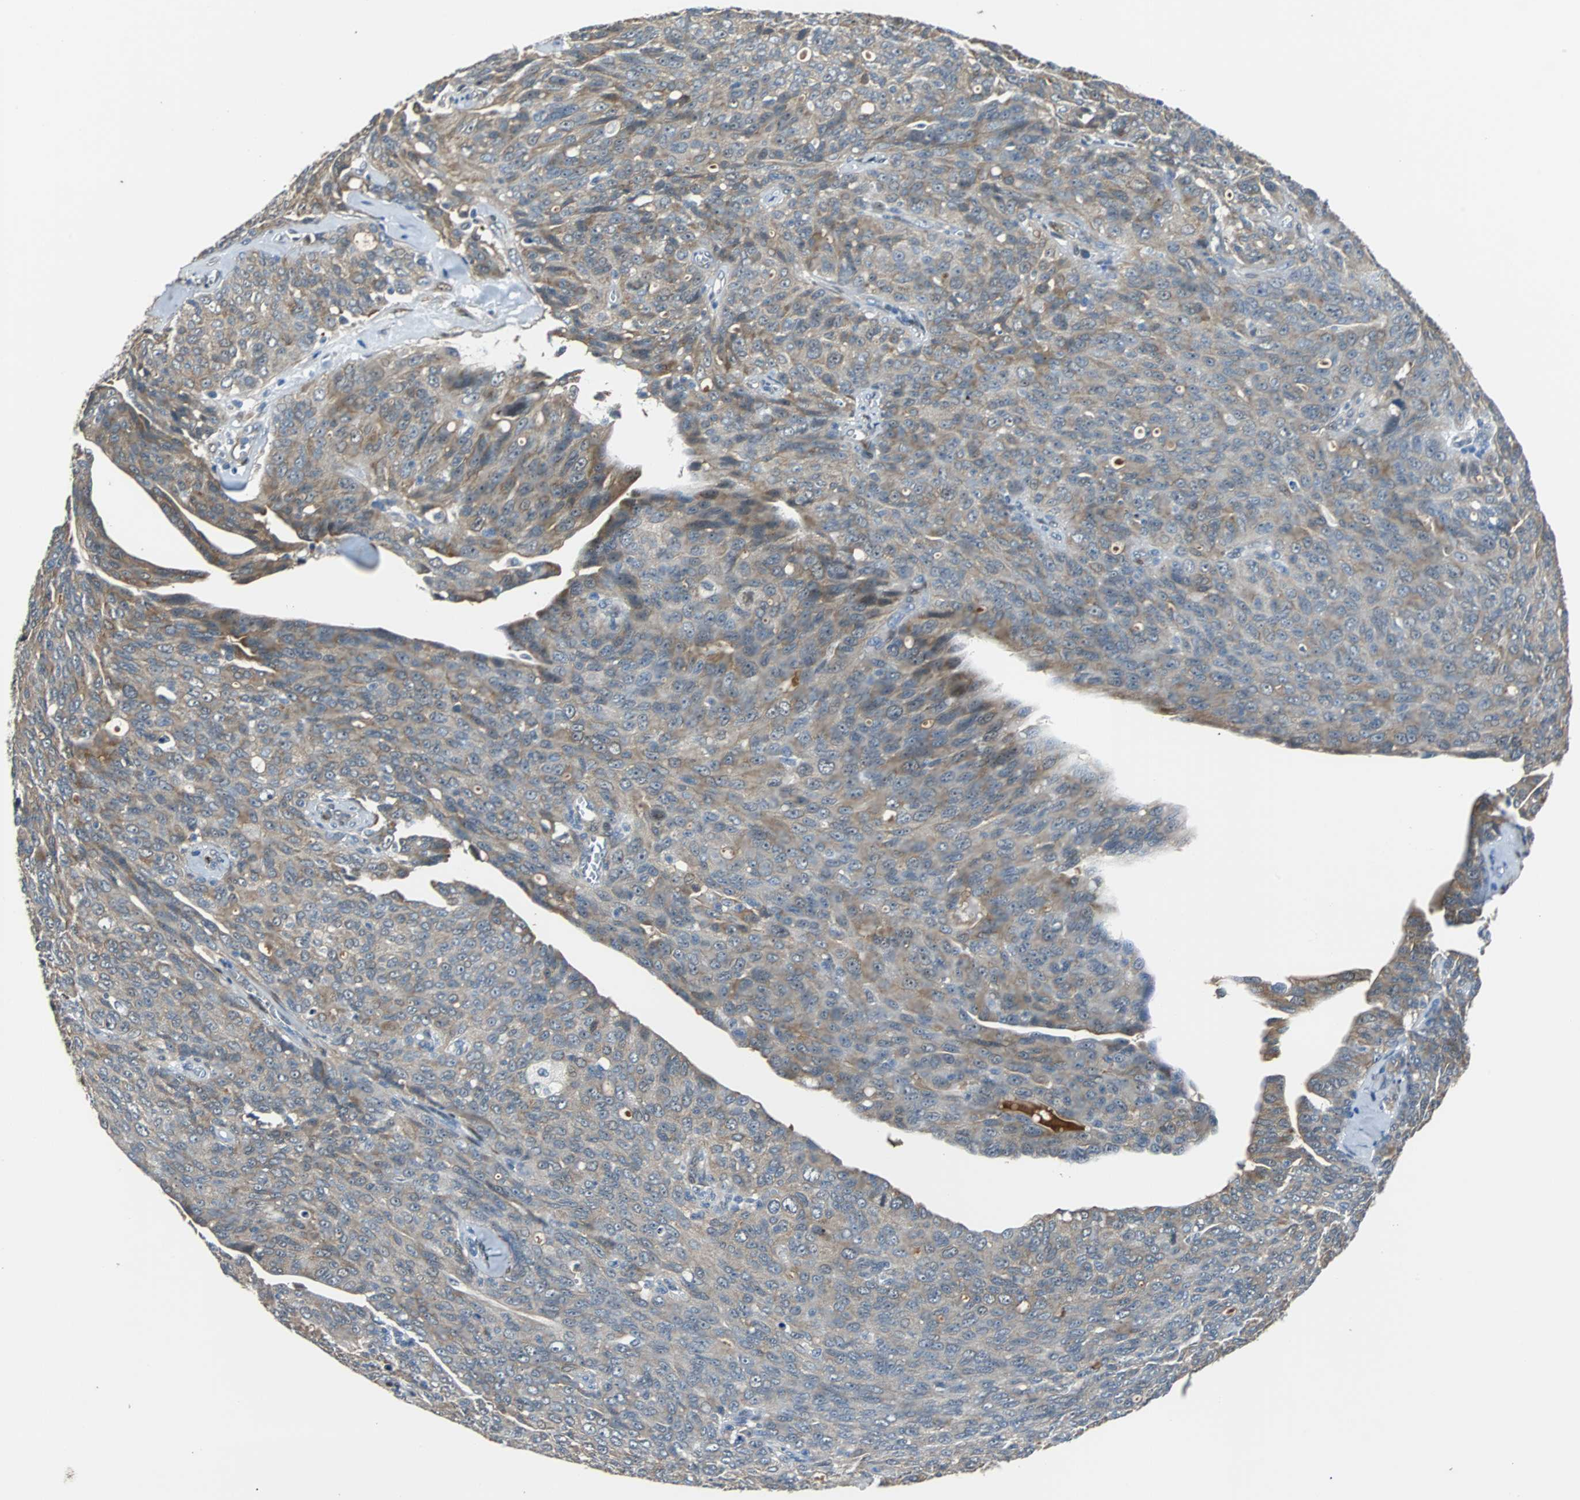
{"staining": {"intensity": "moderate", "quantity": "<25%", "location": "cytoplasmic/membranous"}, "tissue": "ovarian cancer", "cell_type": "Tumor cells", "image_type": "cancer", "snomed": [{"axis": "morphology", "description": "Carcinoma, endometroid"}, {"axis": "topography", "description": "Ovary"}], "caption": "Moderate cytoplasmic/membranous expression is seen in approximately <25% of tumor cells in ovarian endometroid carcinoma.", "gene": "FHL2", "patient": {"sex": "female", "age": 60}}